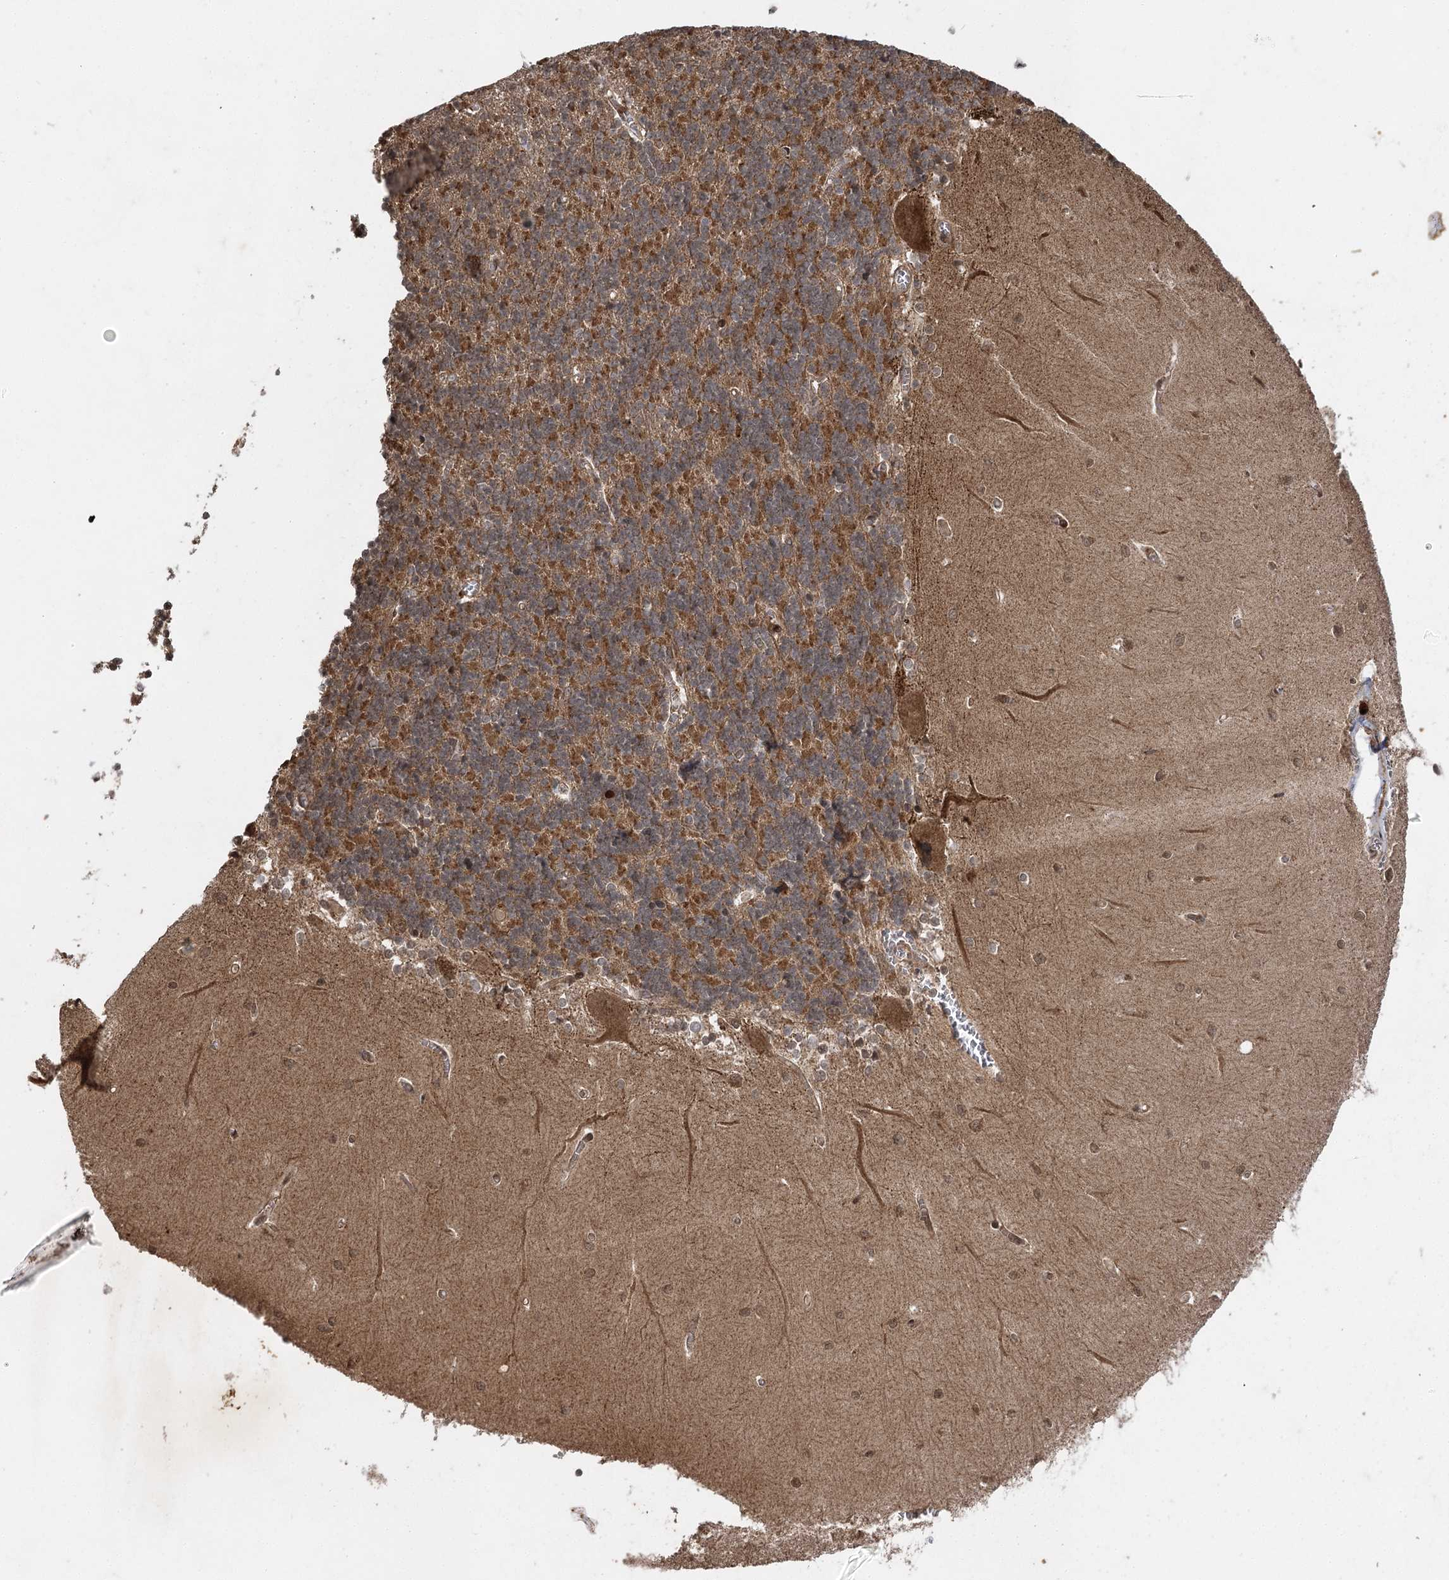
{"staining": {"intensity": "moderate", "quantity": "25%-75%", "location": "cytoplasmic/membranous"}, "tissue": "cerebellum", "cell_type": "Cells in granular layer", "image_type": "normal", "snomed": [{"axis": "morphology", "description": "Normal tissue, NOS"}, {"axis": "topography", "description": "Cerebellum"}], "caption": "Immunohistochemical staining of normal human cerebellum demonstrates medium levels of moderate cytoplasmic/membranous staining in about 25%-75% of cells in granular layer. (Stains: DAB in brown, nuclei in blue, Microscopy: brightfield microscopy at high magnification).", "gene": "IL11RA", "patient": {"sex": "male", "age": 37}}